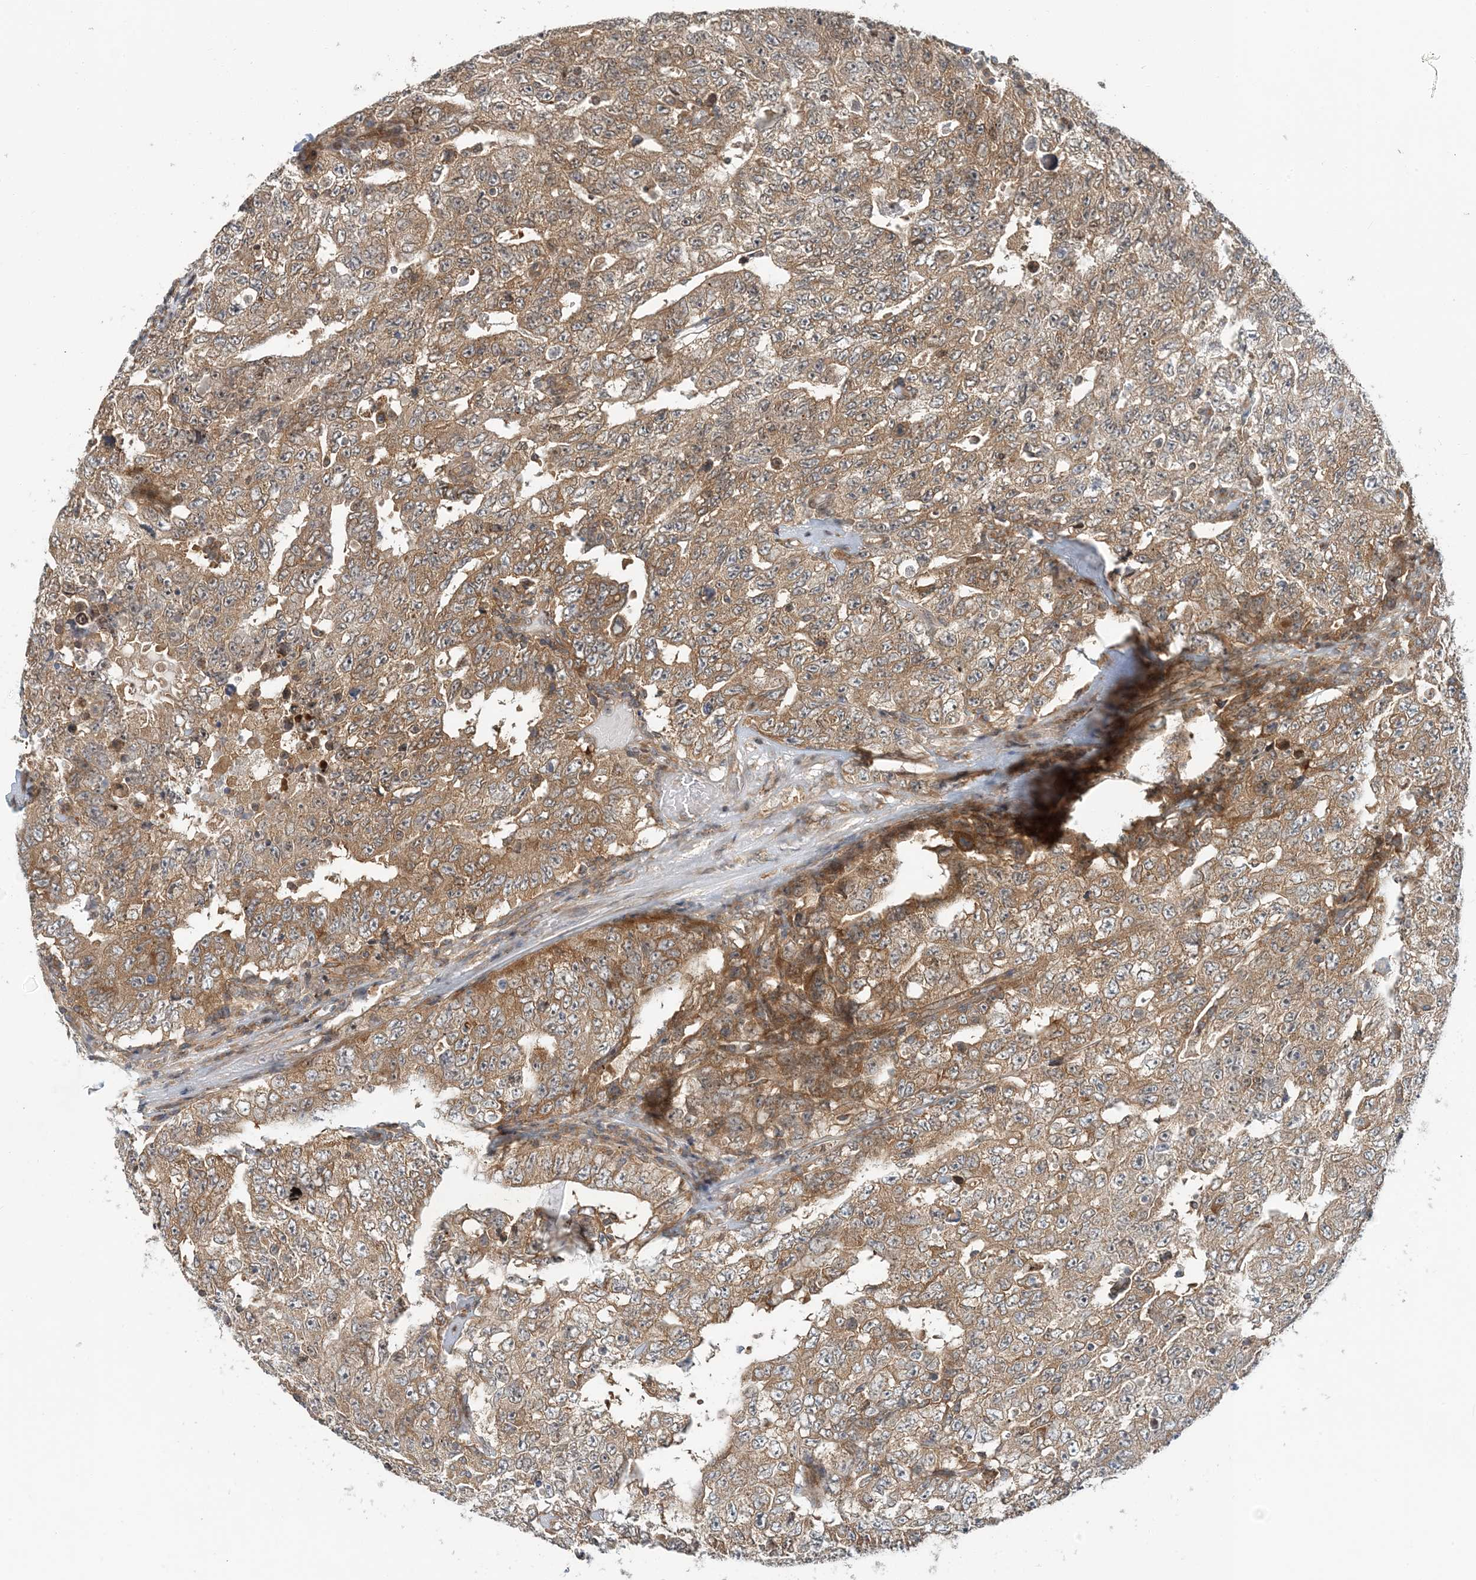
{"staining": {"intensity": "moderate", "quantity": ">75%", "location": "cytoplasmic/membranous"}, "tissue": "testis cancer", "cell_type": "Tumor cells", "image_type": "cancer", "snomed": [{"axis": "morphology", "description": "Carcinoma, Embryonal, NOS"}, {"axis": "topography", "description": "Testis"}], "caption": "This is an image of immunohistochemistry (IHC) staining of embryonal carcinoma (testis), which shows moderate expression in the cytoplasmic/membranous of tumor cells.", "gene": "ATP13A2", "patient": {"sex": "male", "age": 26}}